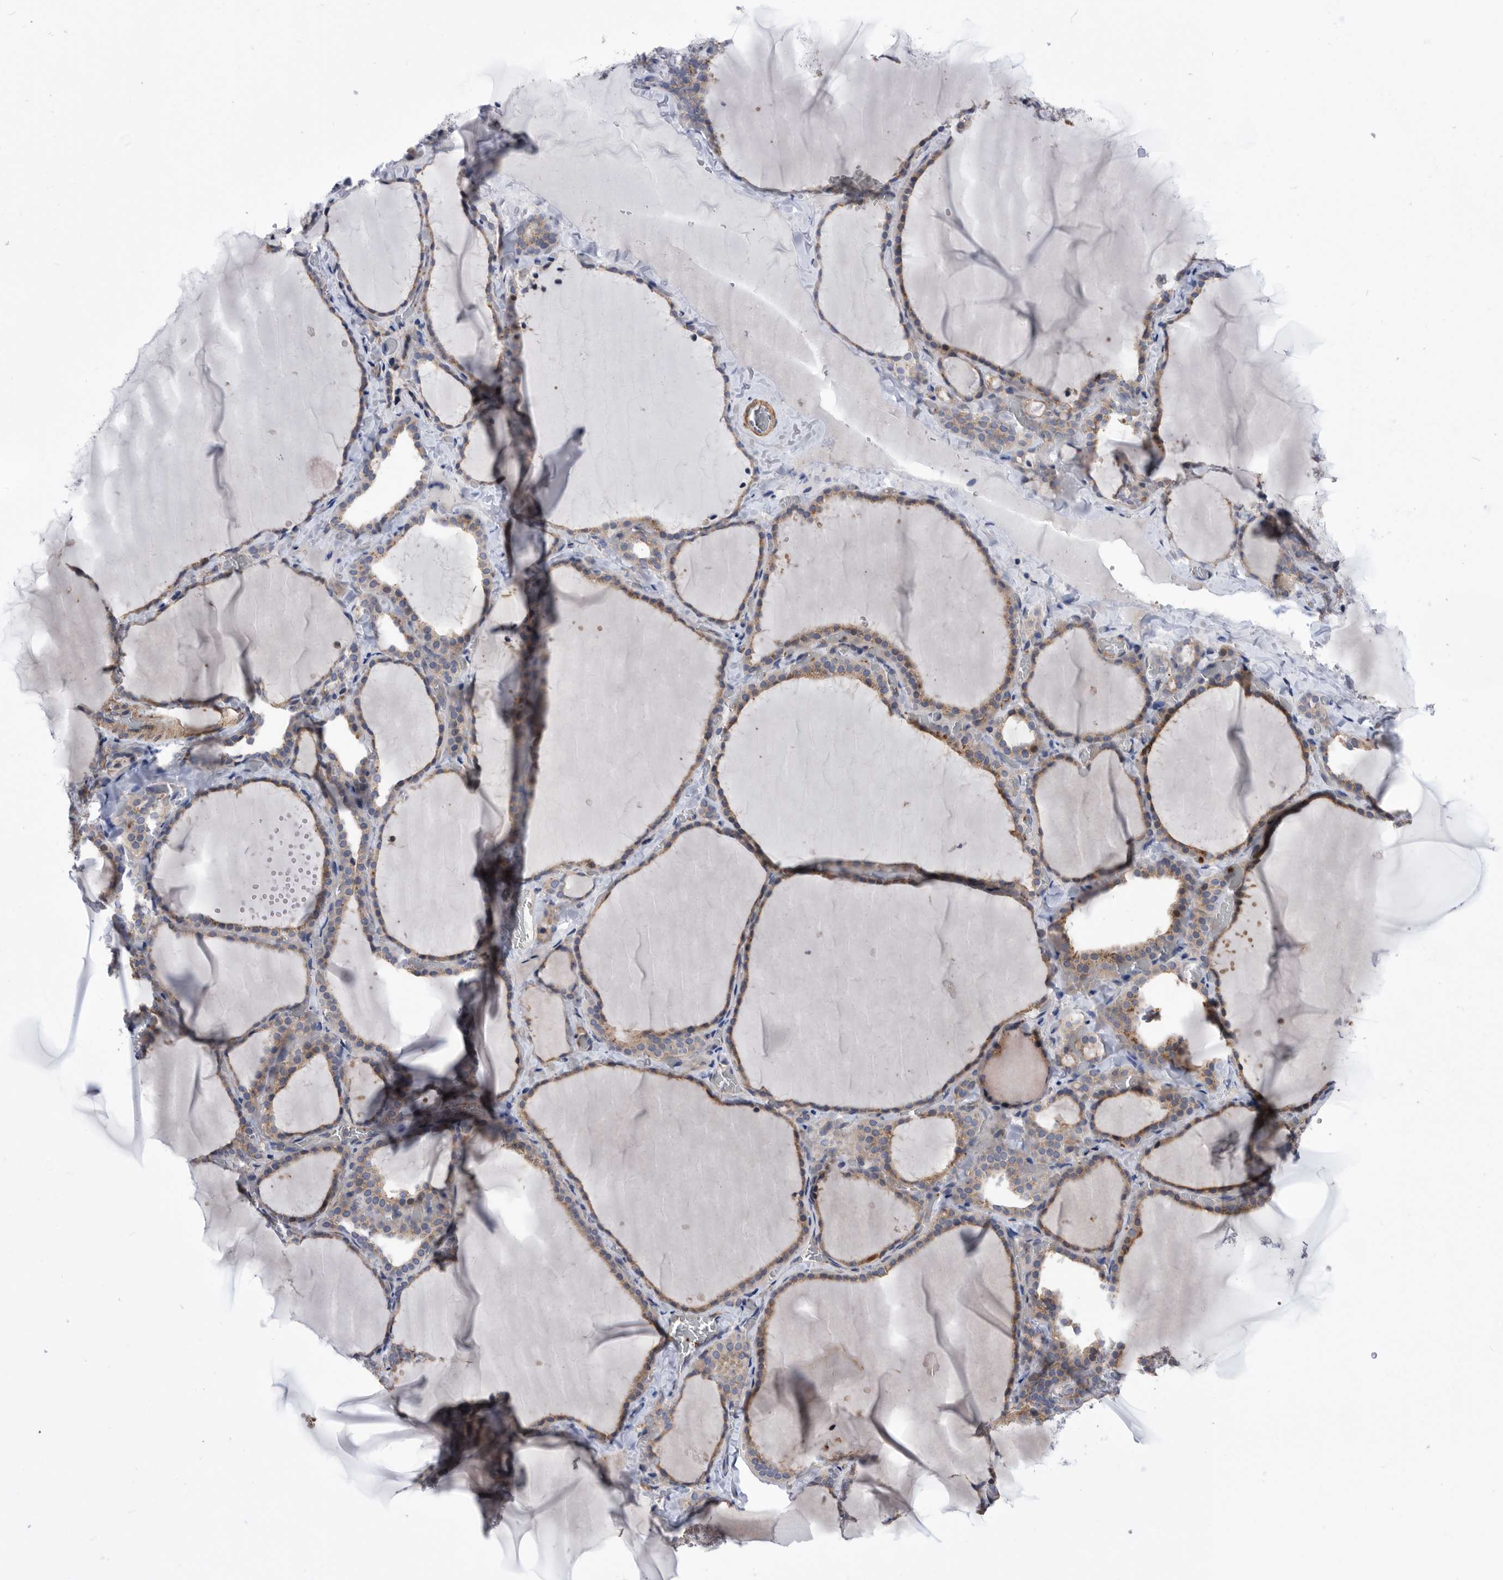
{"staining": {"intensity": "moderate", "quantity": ">75%", "location": "cytoplasmic/membranous"}, "tissue": "thyroid gland", "cell_type": "Glandular cells", "image_type": "normal", "snomed": [{"axis": "morphology", "description": "Normal tissue, NOS"}, {"axis": "topography", "description": "Thyroid gland"}], "caption": "An immunohistochemistry photomicrograph of normal tissue is shown. Protein staining in brown highlights moderate cytoplasmic/membranous positivity in thyroid gland within glandular cells.", "gene": "BAIAP3", "patient": {"sex": "female", "age": 22}}